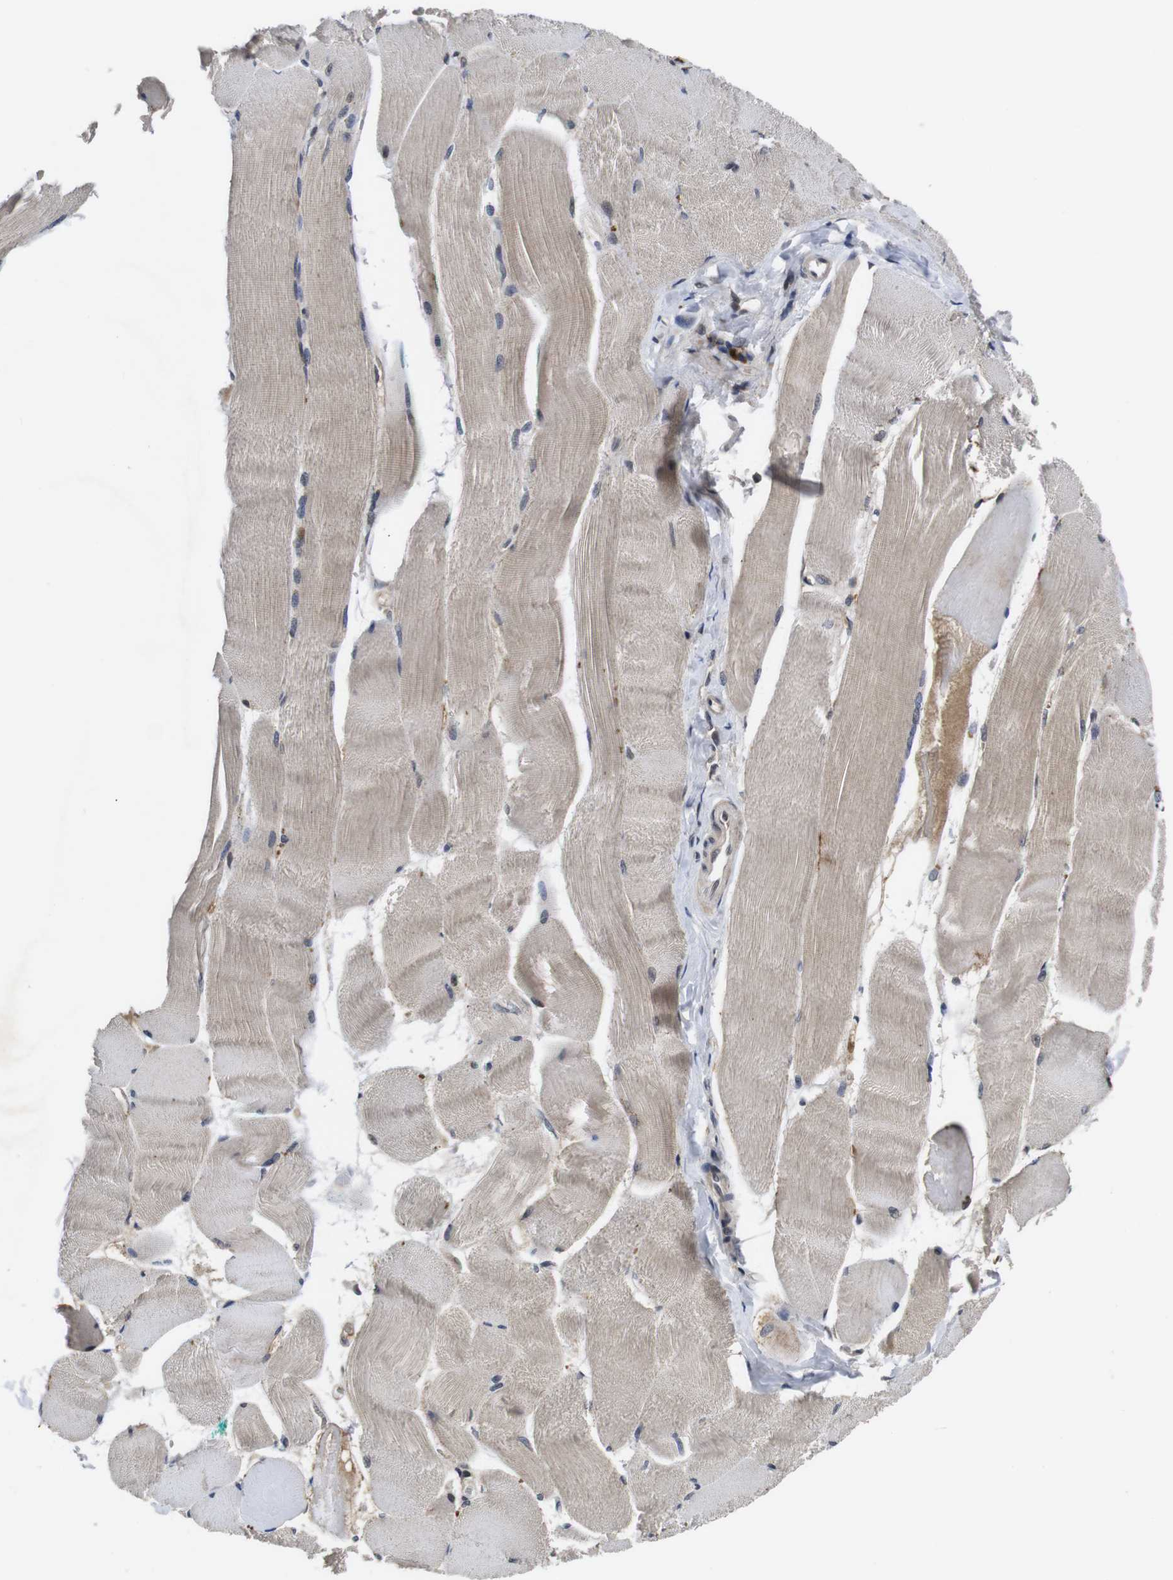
{"staining": {"intensity": "weak", "quantity": "25%-75%", "location": "cytoplasmic/membranous"}, "tissue": "skeletal muscle", "cell_type": "Myocytes", "image_type": "normal", "snomed": [{"axis": "morphology", "description": "Normal tissue, NOS"}, {"axis": "morphology", "description": "Squamous cell carcinoma, NOS"}, {"axis": "topography", "description": "Skeletal muscle"}], "caption": "Immunohistochemistry (IHC) of normal skeletal muscle reveals low levels of weak cytoplasmic/membranous expression in approximately 25%-75% of myocytes.", "gene": "ZBTB46", "patient": {"sex": "male", "age": 51}}